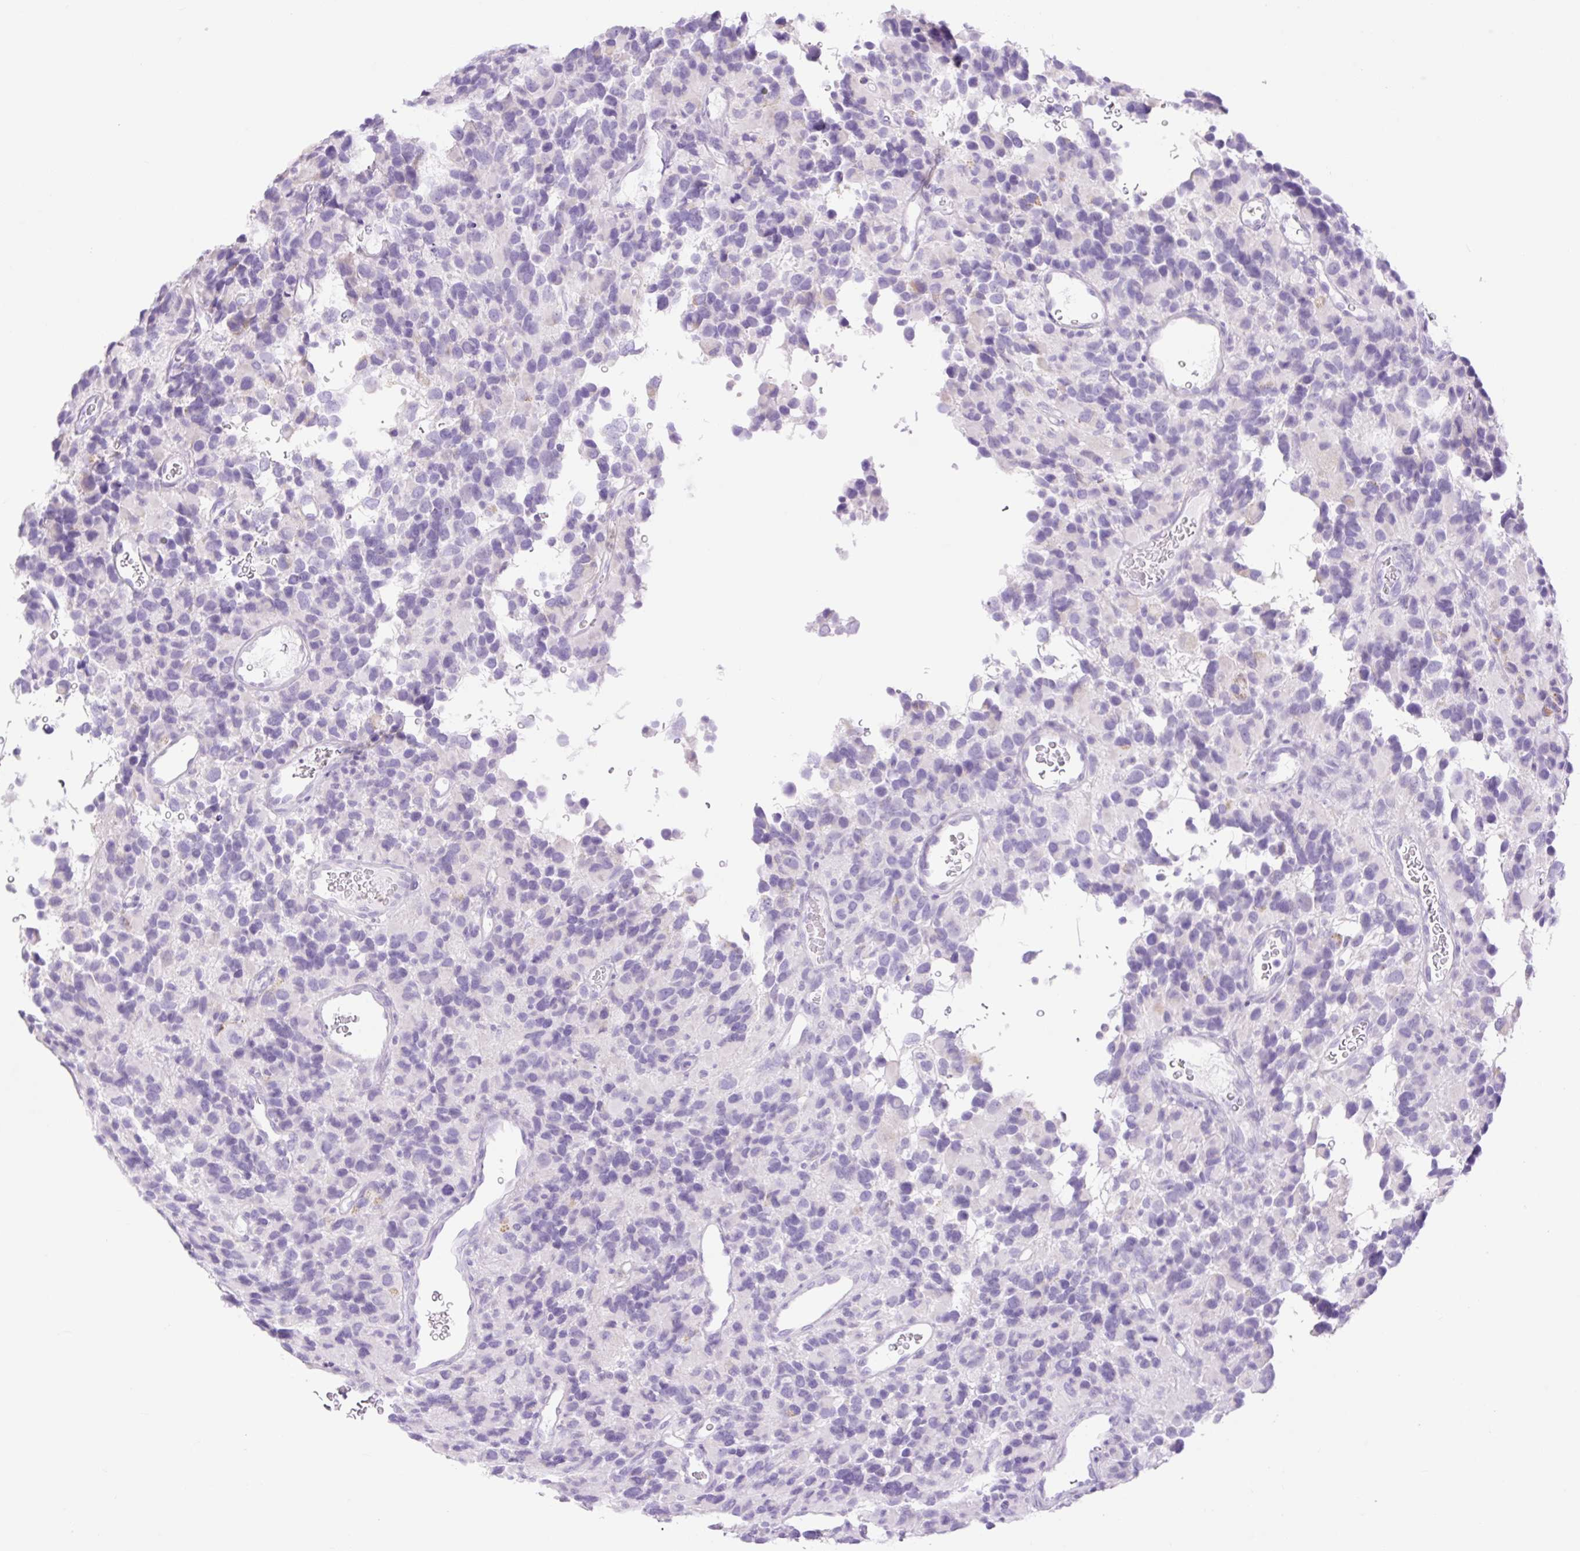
{"staining": {"intensity": "negative", "quantity": "none", "location": "none"}, "tissue": "glioma", "cell_type": "Tumor cells", "image_type": "cancer", "snomed": [{"axis": "morphology", "description": "Glioma, malignant, High grade"}, {"axis": "topography", "description": "Brain"}], "caption": "Histopathology image shows no protein staining in tumor cells of glioma tissue.", "gene": "SLC25A40", "patient": {"sex": "male", "age": 77}}